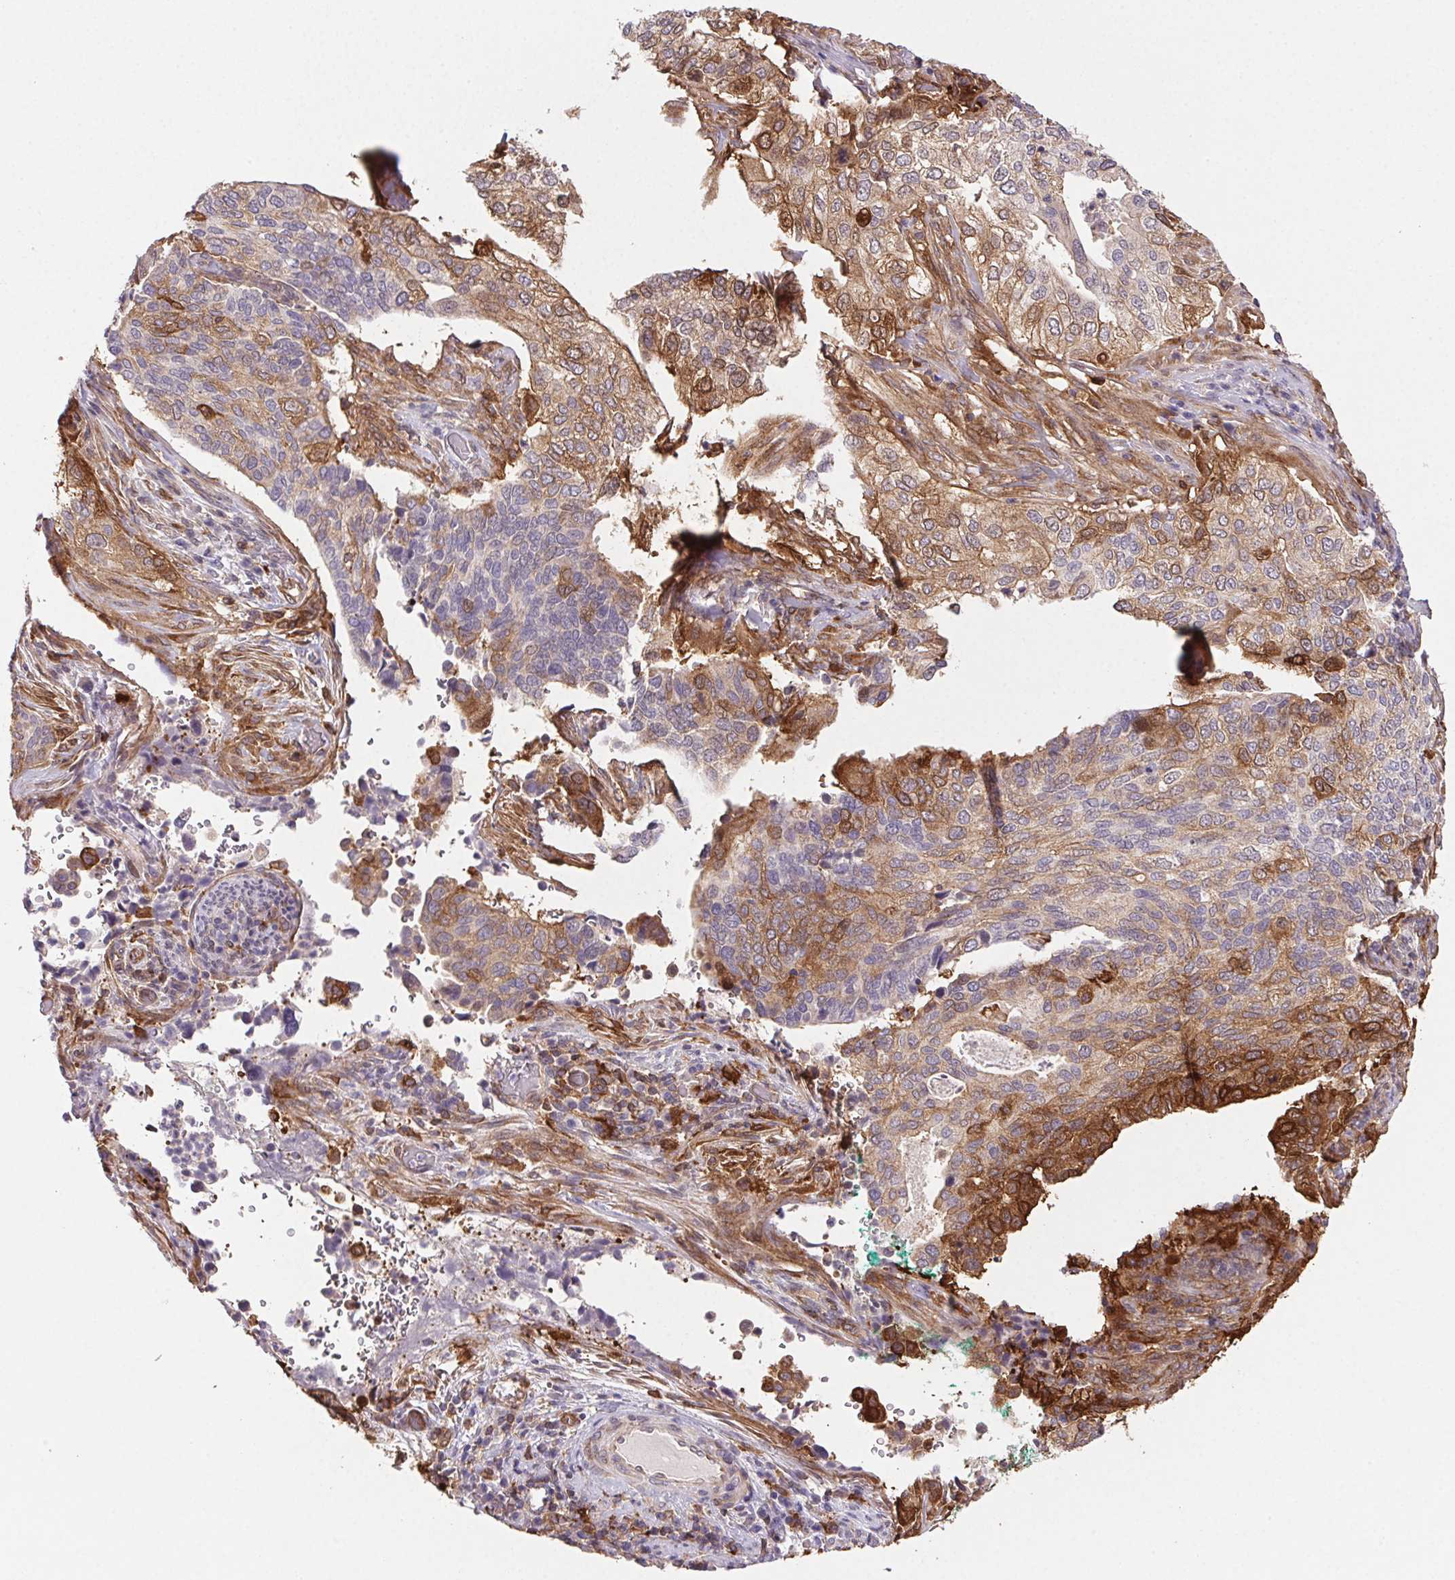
{"staining": {"intensity": "moderate", "quantity": "25%-75%", "location": "cytoplasmic/membranous"}, "tissue": "cervical cancer", "cell_type": "Tumor cells", "image_type": "cancer", "snomed": [{"axis": "morphology", "description": "Squamous cell carcinoma, NOS"}, {"axis": "topography", "description": "Cervix"}], "caption": "Immunohistochemistry histopathology image of neoplastic tissue: human cervical squamous cell carcinoma stained using immunohistochemistry (IHC) demonstrates medium levels of moderate protein expression localized specifically in the cytoplasmic/membranous of tumor cells, appearing as a cytoplasmic/membranous brown color.", "gene": "GBP1", "patient": {"sex": "female", "age": 38}}